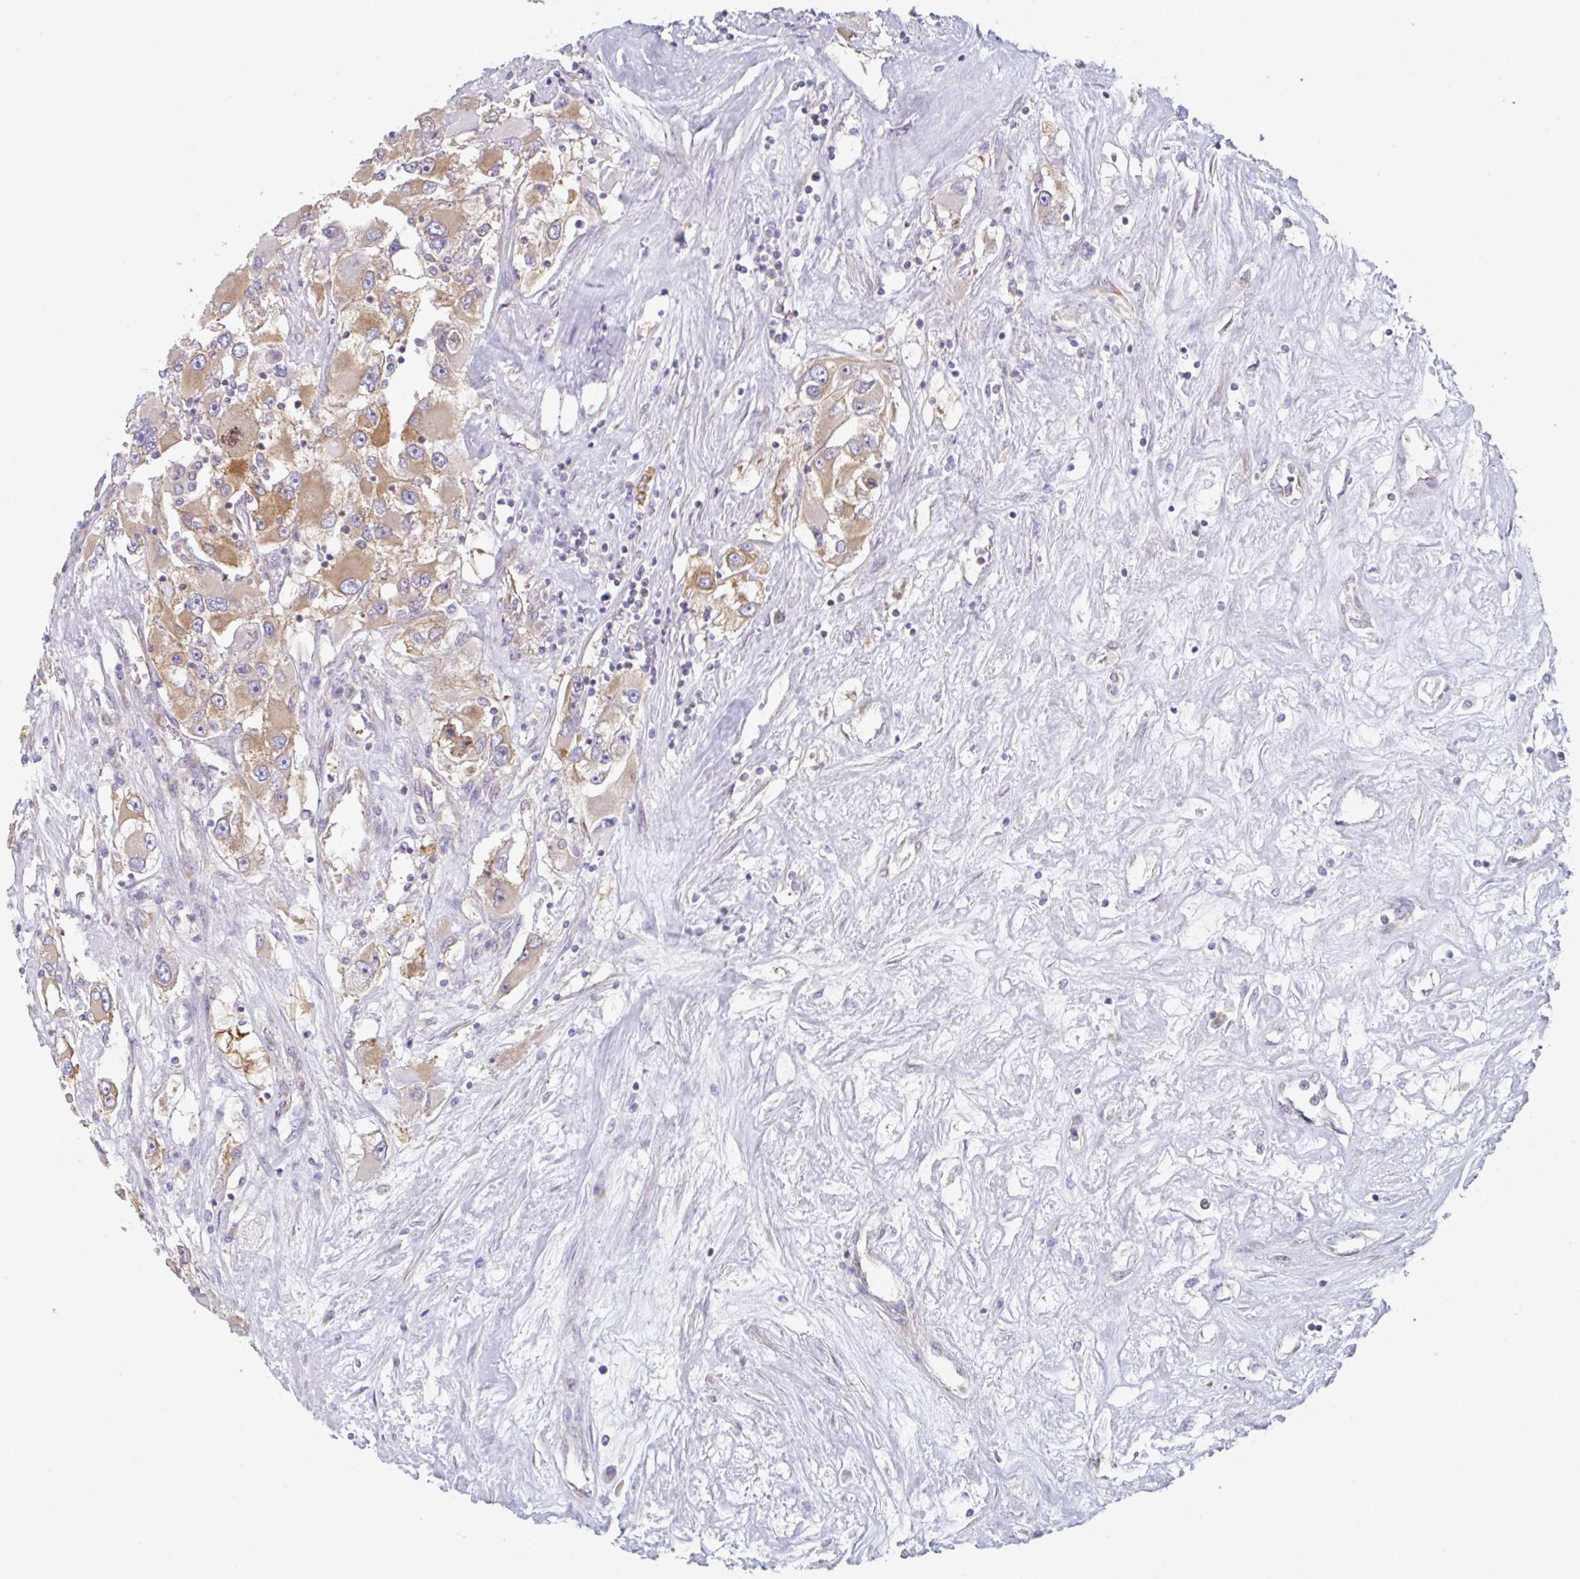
{"staining": {"intensity": "moderate", "quantity": ">75%", "location": "cytoplasmic/membranous"}, "tissue": "renal cancer", "cell_type": "Tumor cells", "image_type": "cancer", "snomed": [{"axis": "morphology", "description": "Adenocarcinoma, NOS"}, {"axis": "topography", "description": "Kidney"}], "caption": "IHC histopathology image of neoplastic tissue: human renal adenocarcinoma stained using IHC displays medium levels of moderate protein expression localized specifically in the cytoplasmic/membranous of tumor cells, appearing as a cytoplasmic/membranous brown color.", "gene": "AMPD2", "patient": {"sex": "female", "age": 52}}